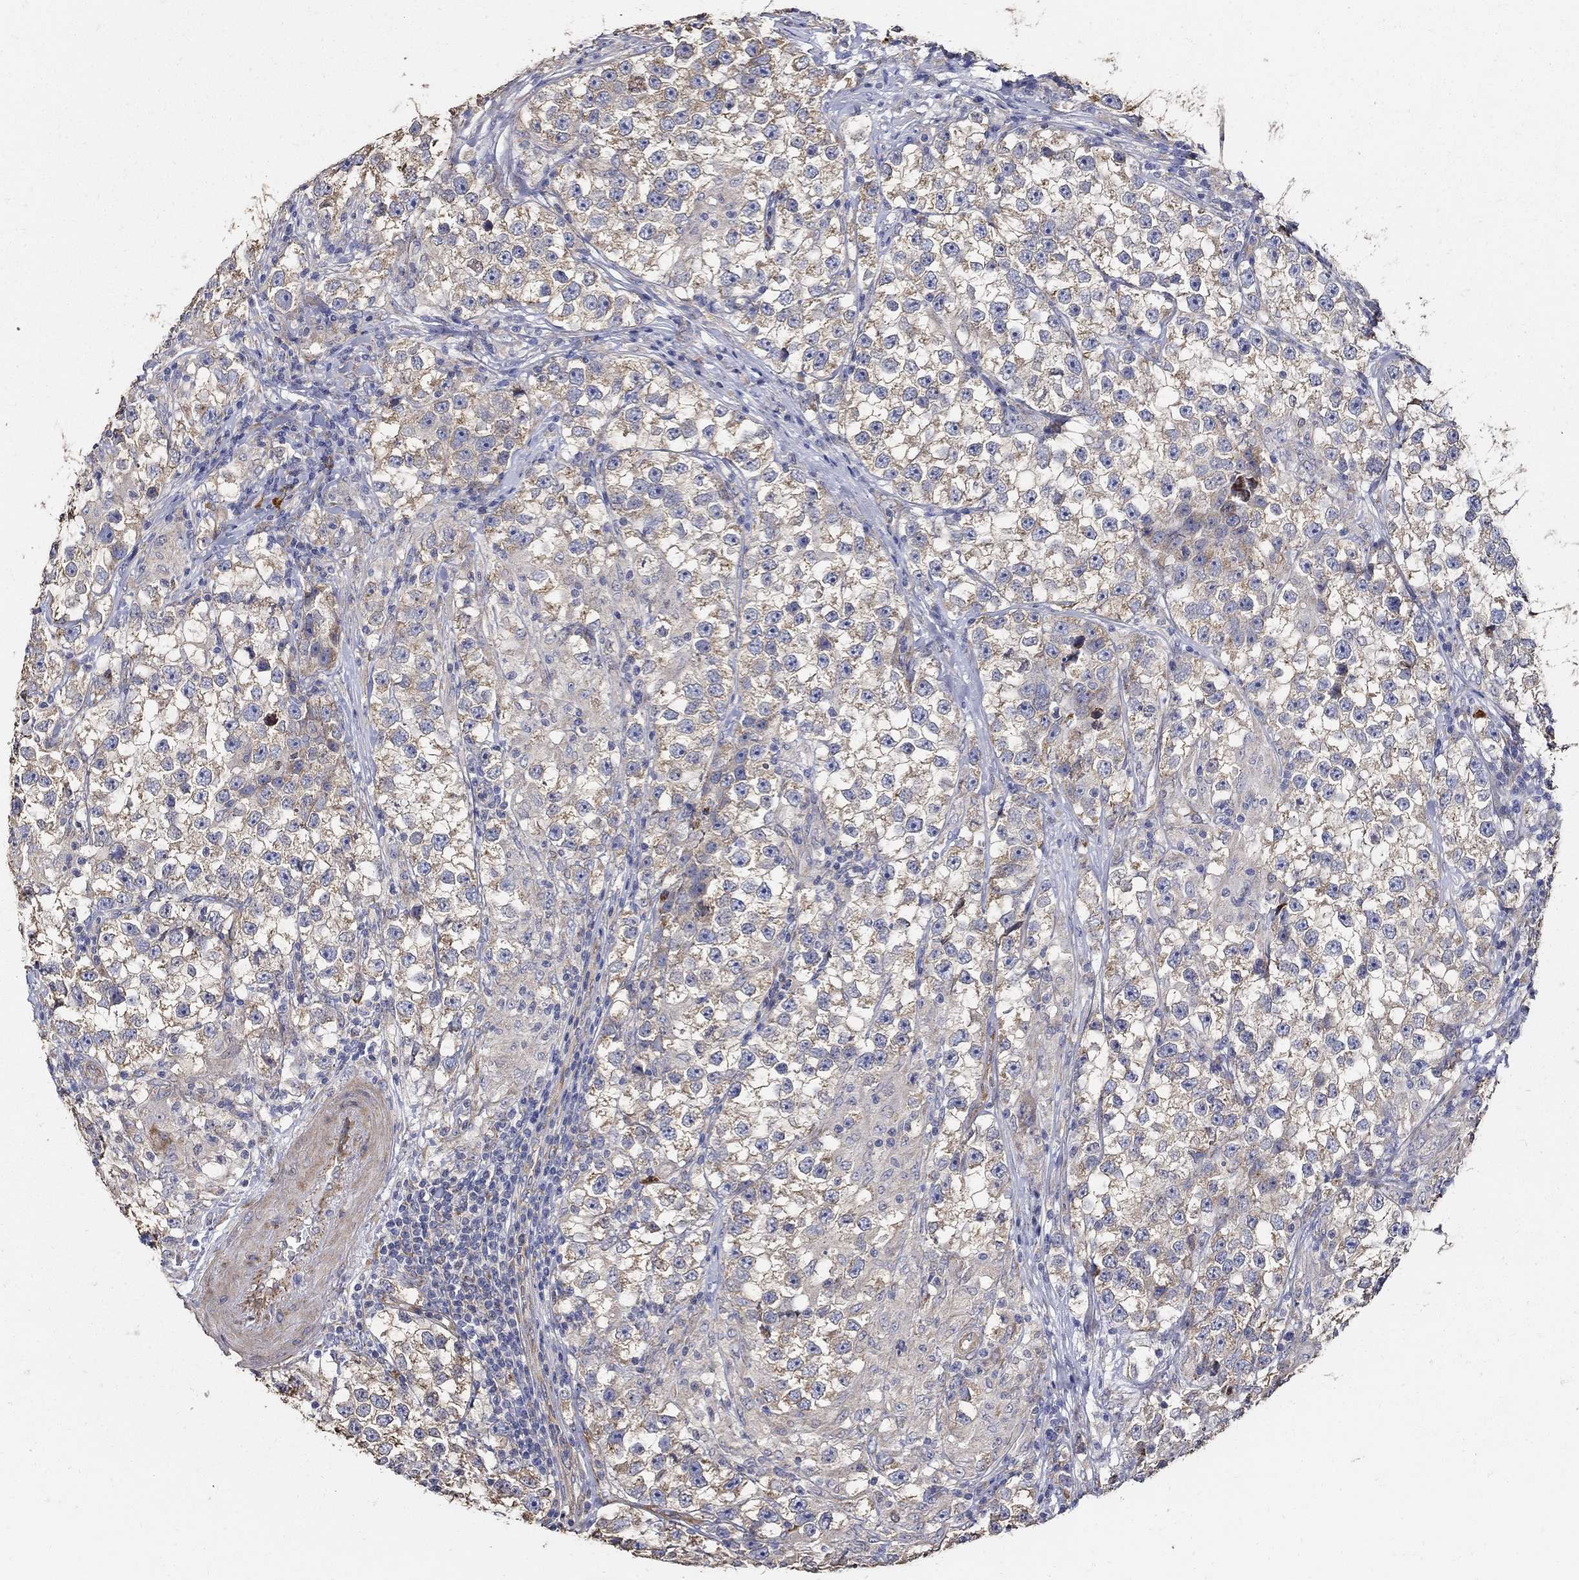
{"staining": {"intensity": "weak", "quantity": ">75%", "location": "cytoplasmic/membranous"}, "tissue": "testis cancer", "cell_type": "Tumor cells", "image_type": "cancer", "snomed": [{"axis": "morphology", "description": "Seminoma, NOS"}, {"axis": "topography", "description": "Testis"}], "caption": "Immunohistochemical staining of testis cancer reveals low levels of weak cytoplasmic/membranous protein expression in approximately >75% of tumor cells.", "gene": "EMILIN3", "patient": {"sex": "male", "age": 46}}